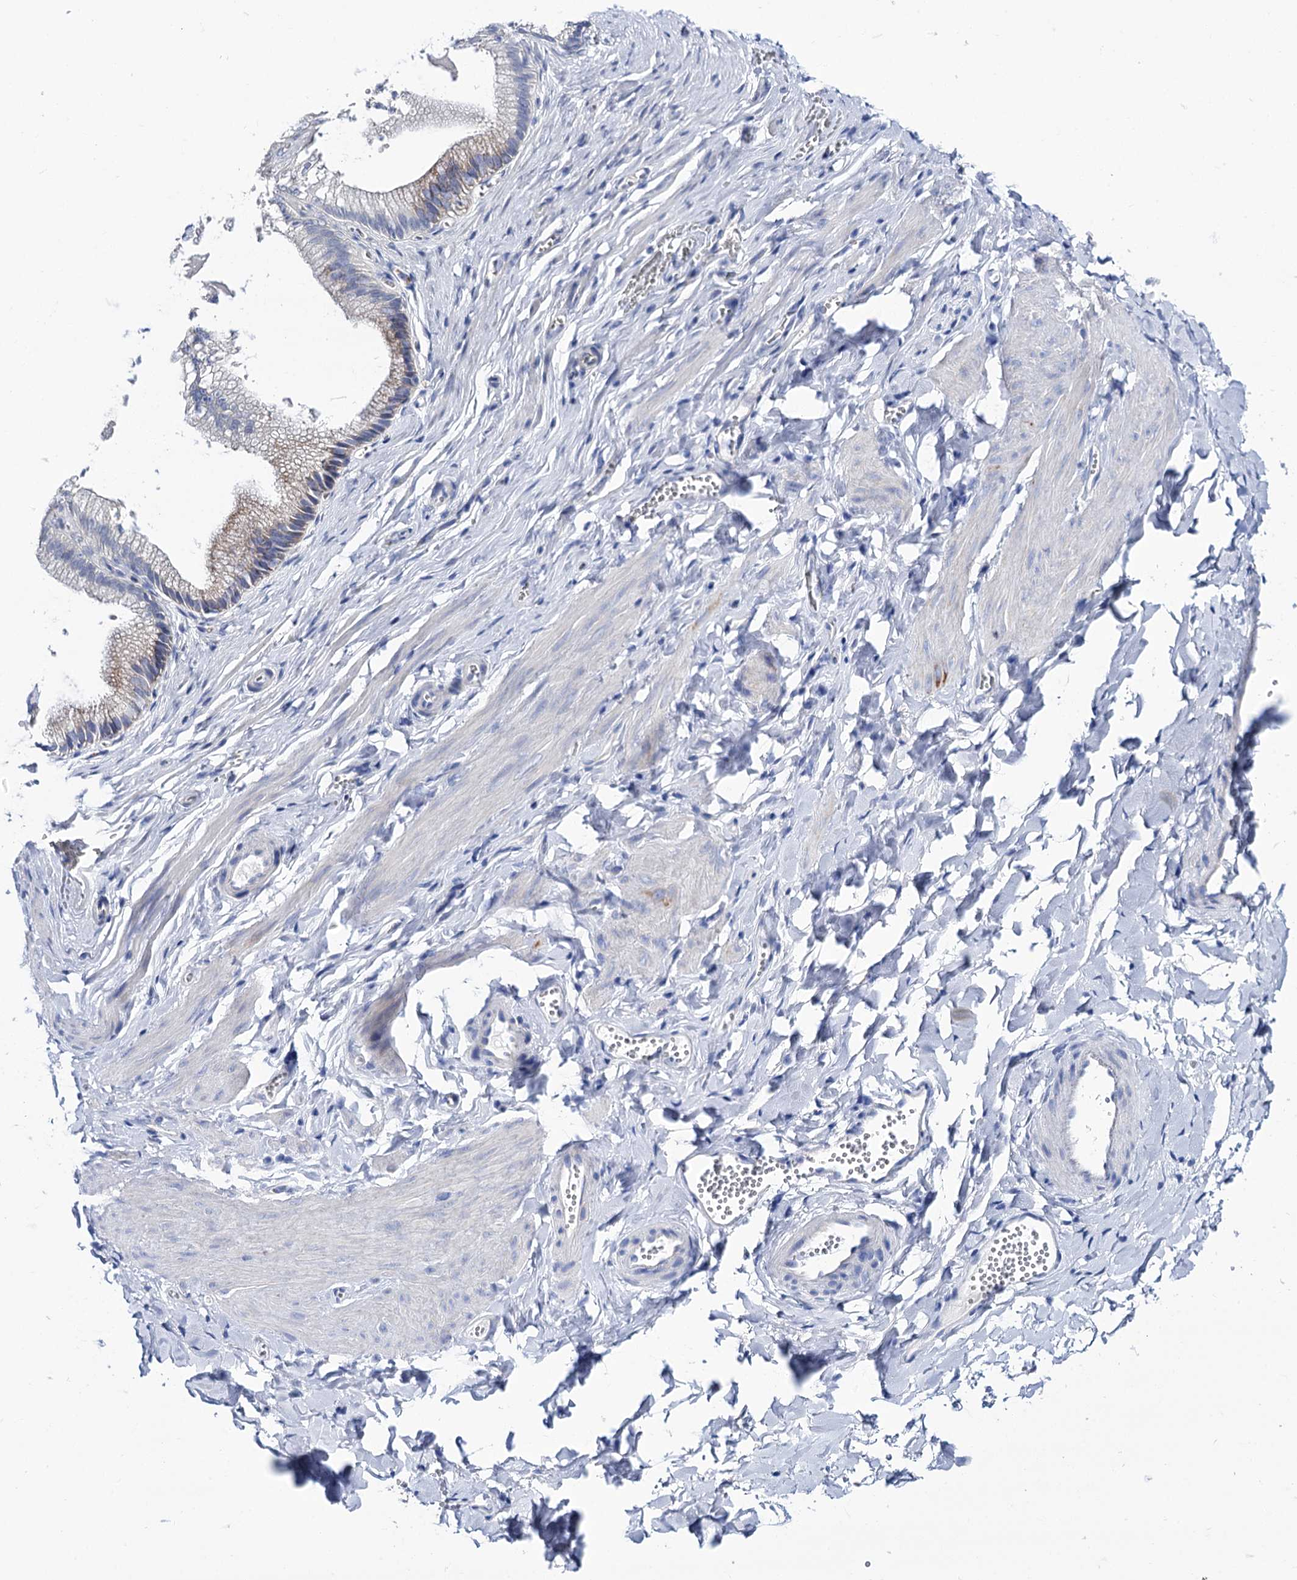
{"staining": {"intensity": "negative", "quantity": "none", "location": "none"}, "tissue": "adipose tissue", "cell_type": "Adipocytes", "image_type": "normal", "snomed": [{"axis": "morphology", "description": "Normal tissue, NOS"}, {"axis": "topography", "description": "Gallbladder"}, {"axis": "topography", "description": "Peripheral nerve tissue"}], "caption": "A high-resolution histopathology image shows IHC staining of normal adipose tissue, which shows no significant expression in adipocytes.", "gene": "UBASH3B", "patient": {"sex": "male", "age": 38}}